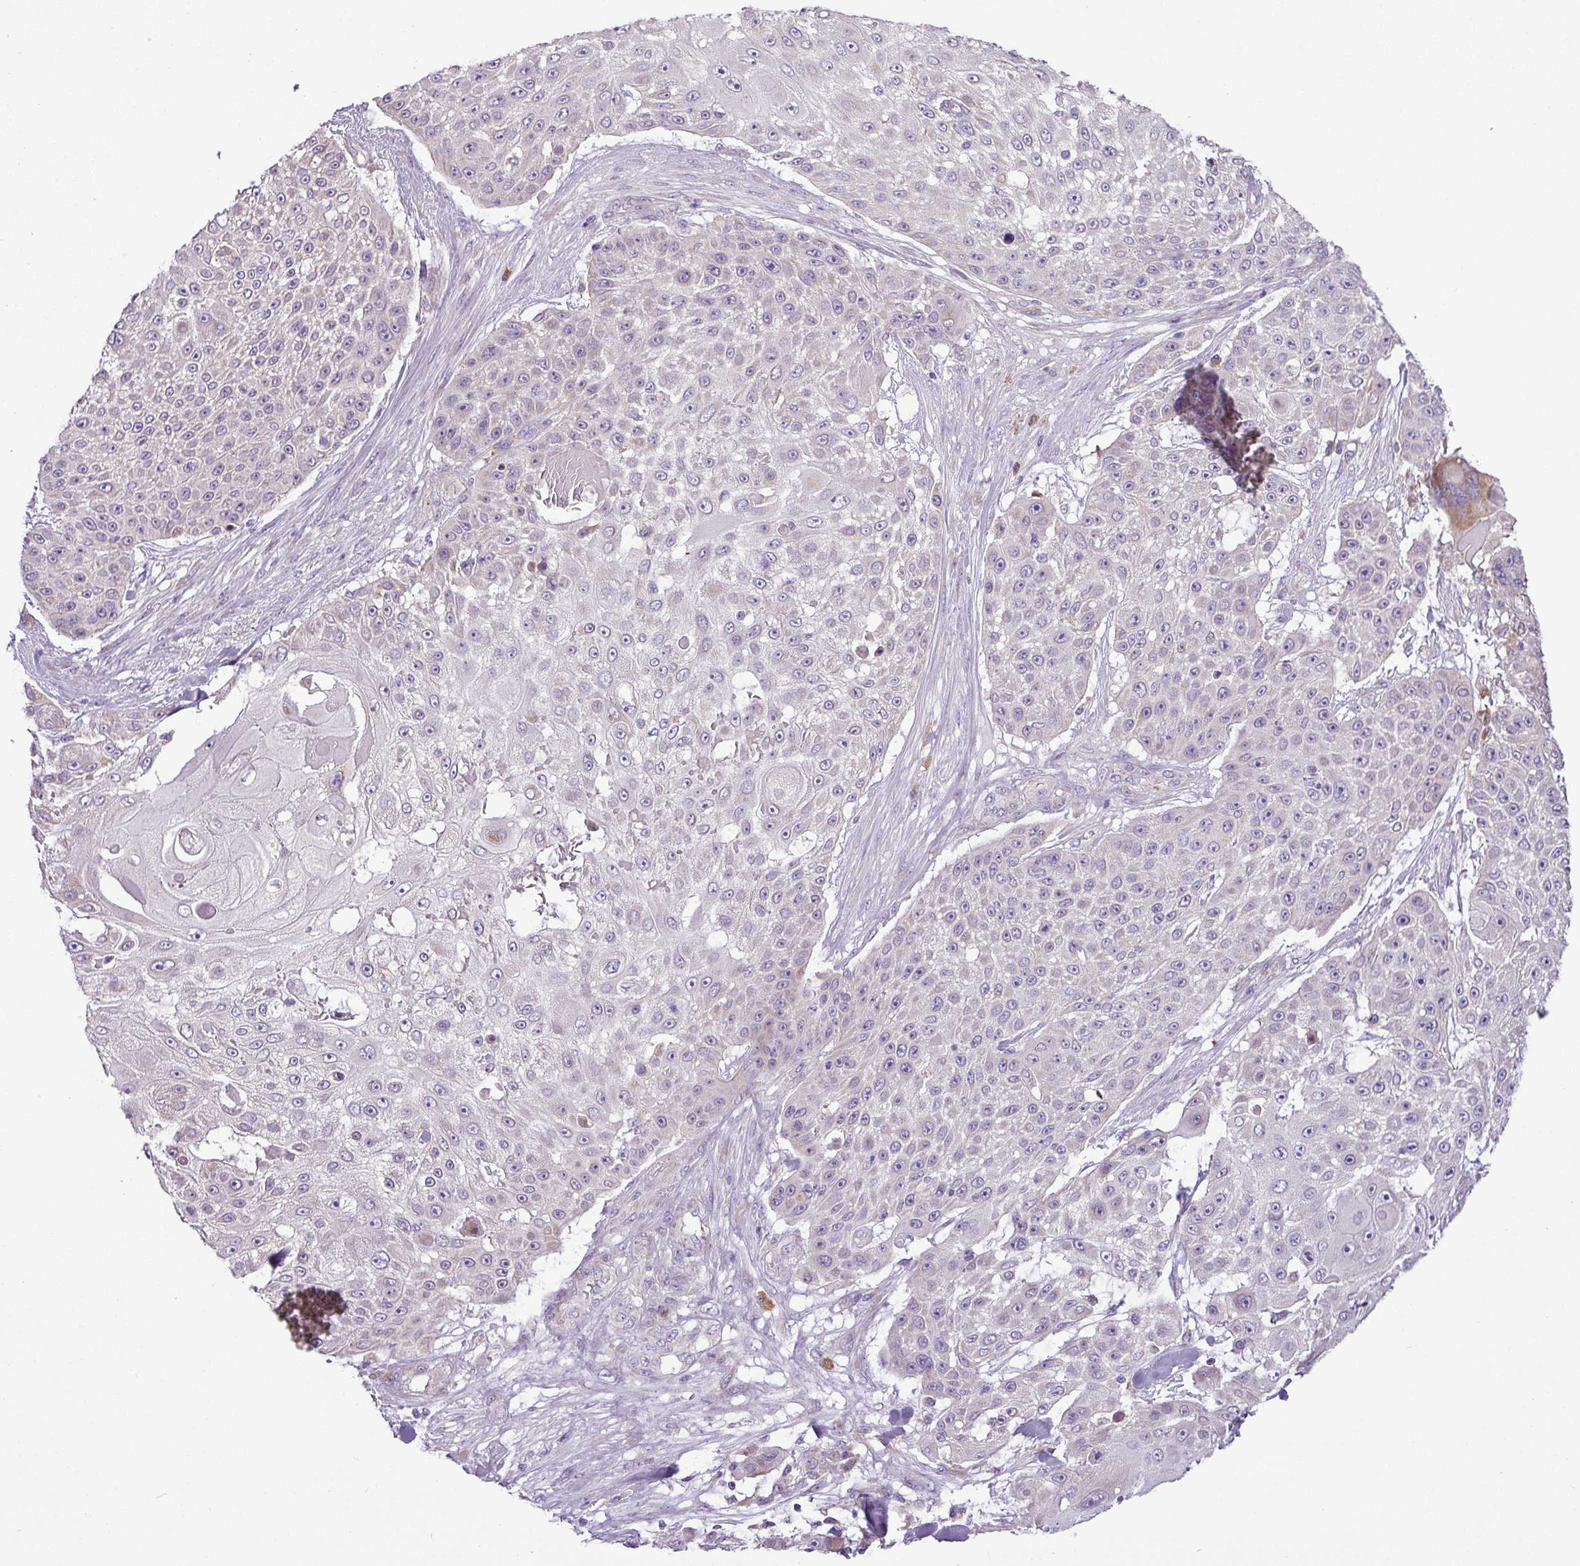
{"staining": {"intensity": "negative", "quantity": "none", "location": "none"}, "tissue": "skin cancer", "cell_type": "Tumor cells", "image_type": "cancer", "snomed": [{"axis": "morphology", "description": "Squamous cell carcinoma, NOS"}, {"axis": "topography", "description": "Skin"}], "caption": "Skin cancer was stained to show a protein in brown. There is no significant staining in tumor cells.", "gene": "MOCS3", "patient": {"sex": "female", "age": 86}}